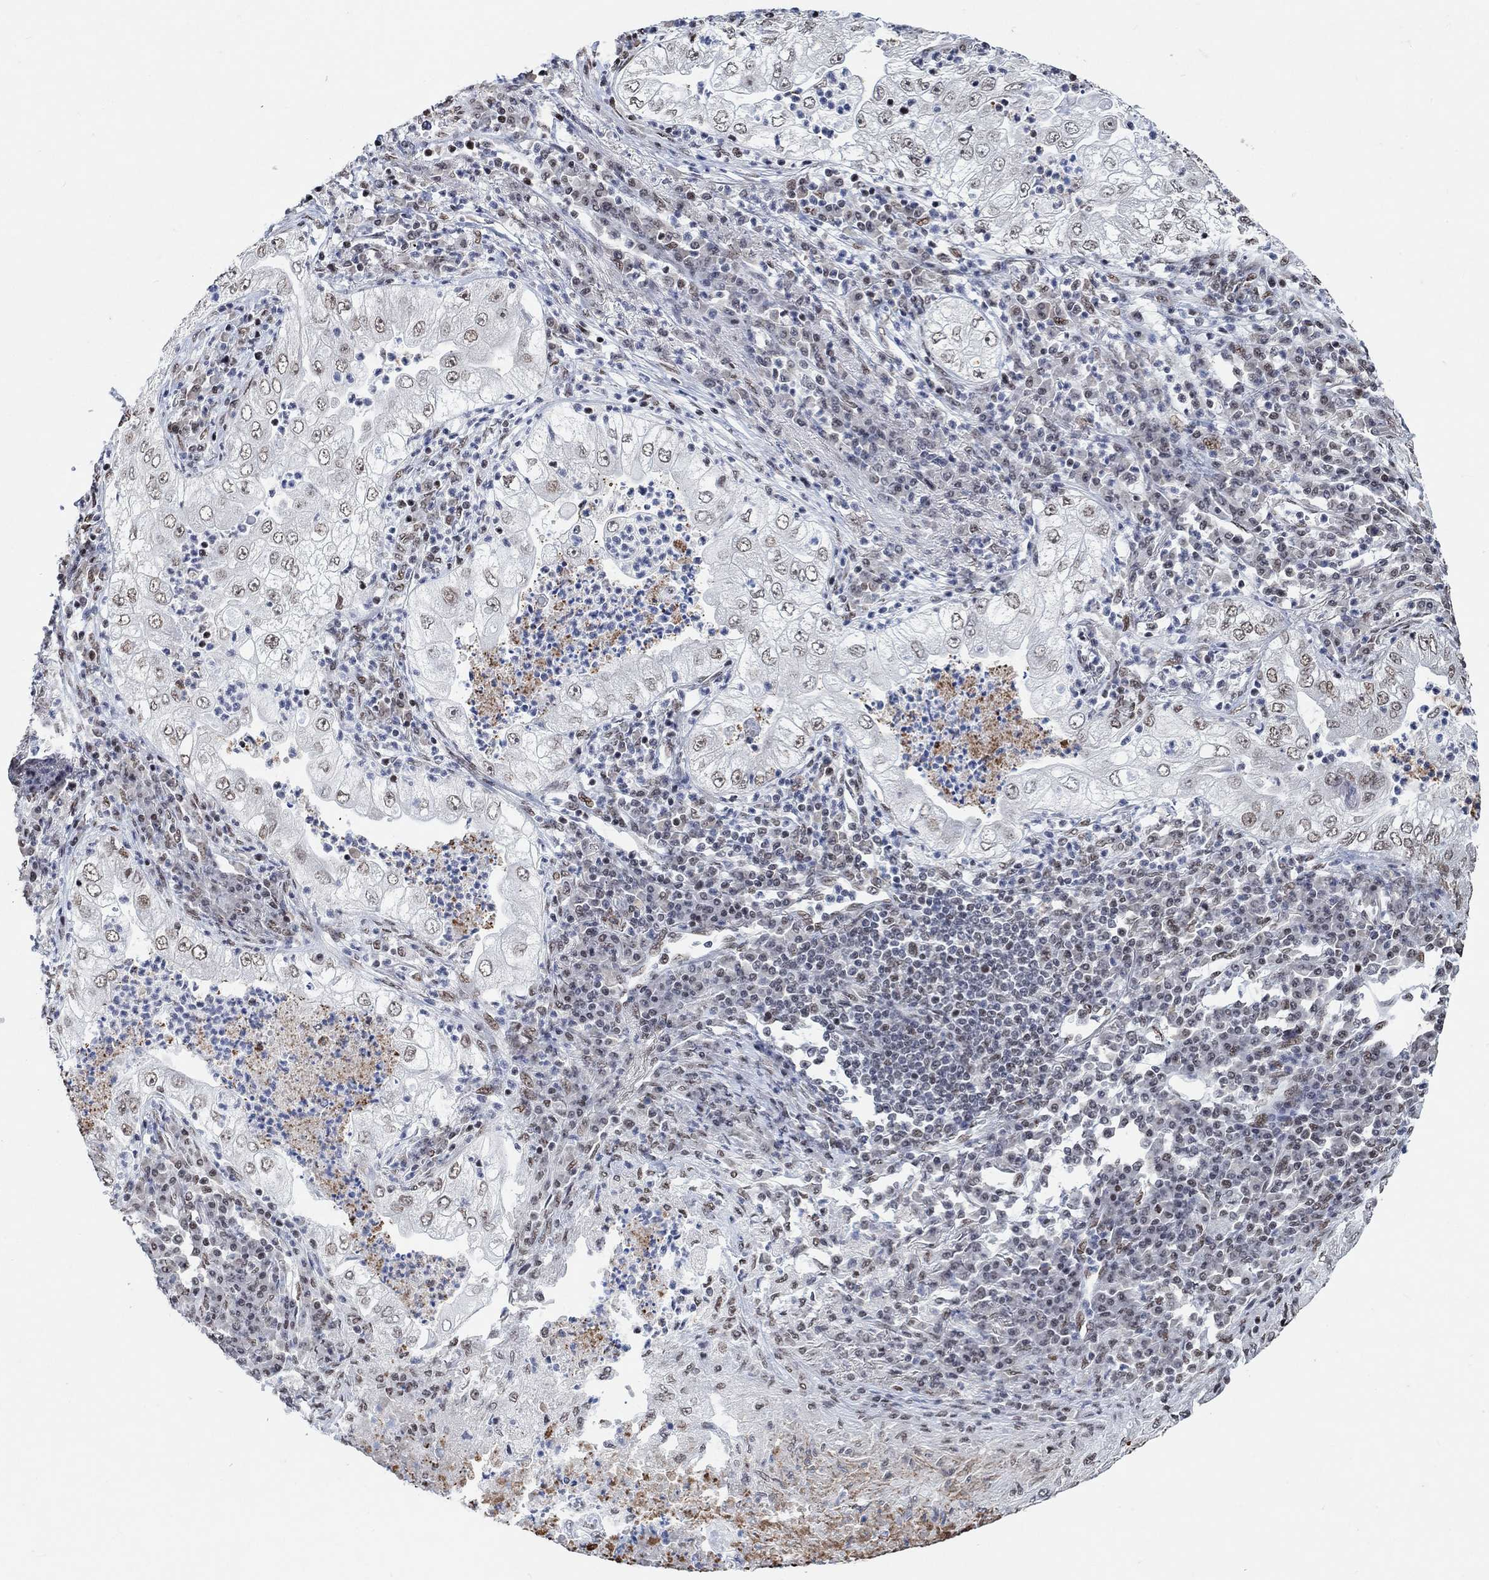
{"staining": {"intensity": "weak", "quantity": ">75%", "location": "nuclear"}, "tissue": "lung cancer", "cell_type": "Tumor cells", "image_type": "cancer", "snomed": [{"axis": "morphology", "description": "Adenocarcinoma, NOS"}, {"axis": "topography", "description": "Lung"}], "caption": "This is a micrograph of immunohistochemistry (IHC) staining of lung adenocarcinoma, which shows weak positivity in the nuclear of tumor cells.", "gene": "USP39", "patient": {"sex": "female", "age": 73}}